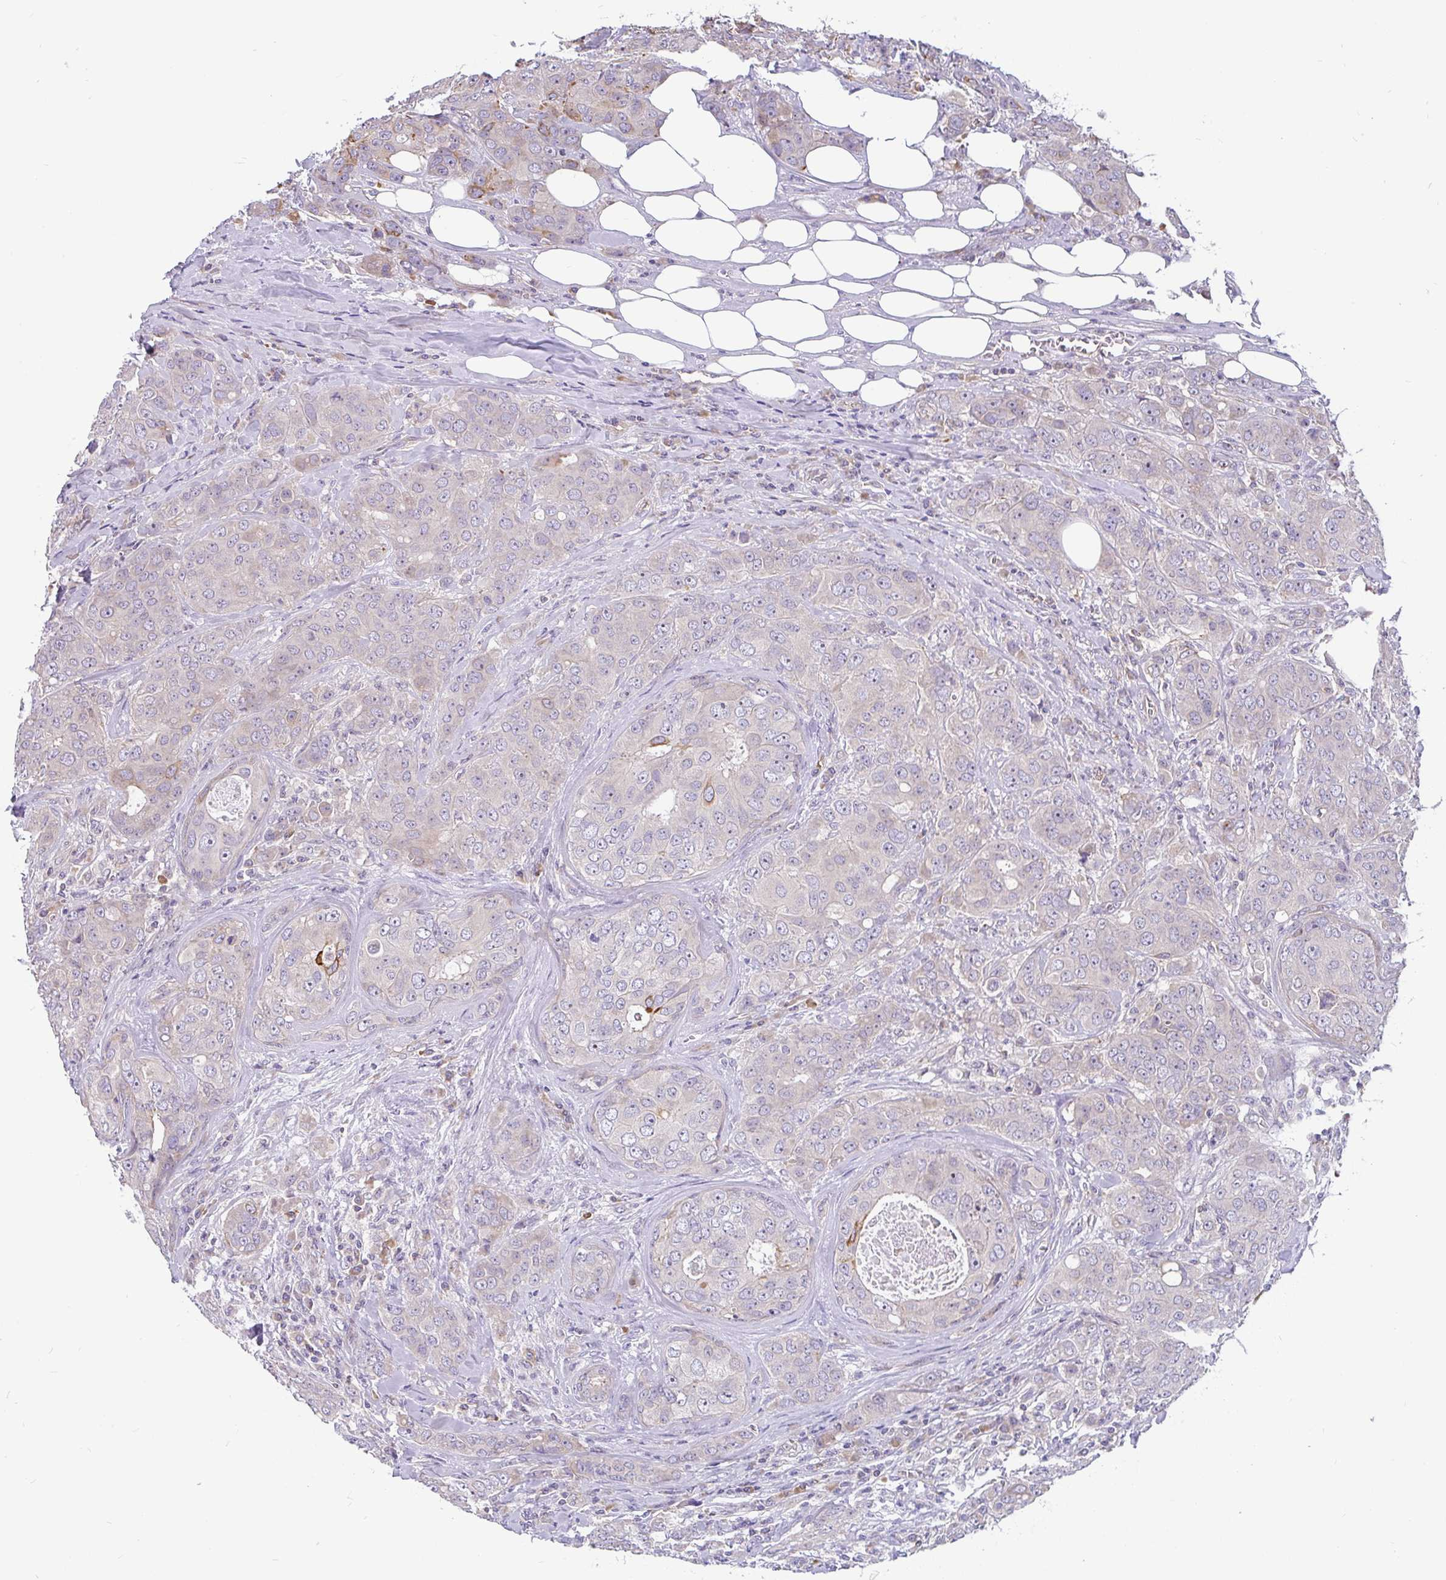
{"staining": {"intensity": "negative", "quantity": "none", "location": "none"}, "tissue": "breast cancer", "cell_type": "Tumor cells", "image_type": "cancer", "snomed": [{"axis": "morphology", "description": "Duct carcinoma"}, {"axis": "topography", "description": "Breast"}], "caption": "Human breast cancer (infiltrating ductal carcinoma) stained for a protein using immunohistochemistry exhibits no positivity in tumor cells.", "gene": "LRRC26", "patient": {"sex": "female", "age": 43}}